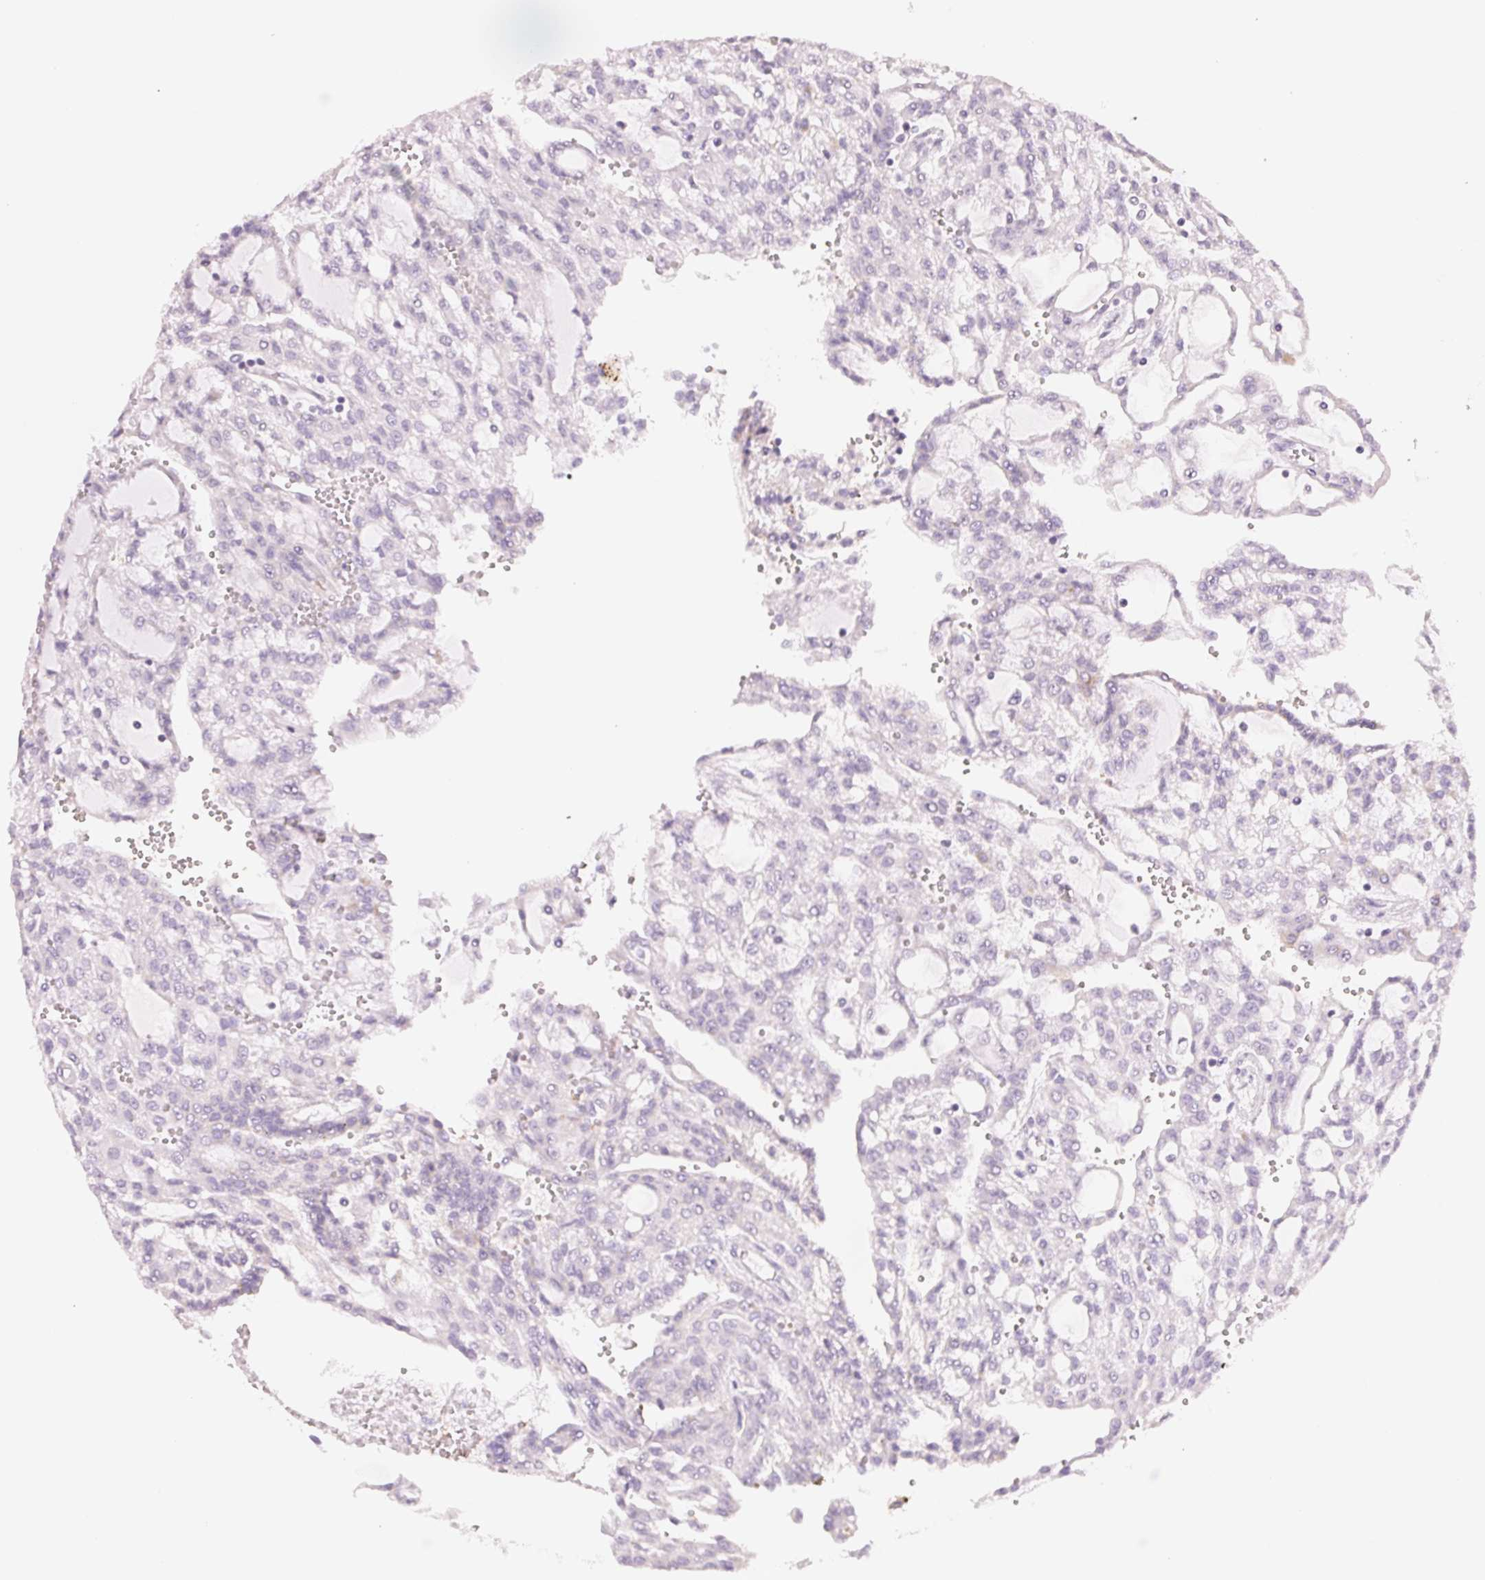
{"staining": {"intensity": "negative", "quantity": "none", "location": "none"}, "tissue": "renal cancer", "cell_type": "Tumor cells", "image_type": "cancer", "snomed": [{"axis": "morphology", "description": "Adenocarcinoma, NOS"}, {"axis": "topography", "description": "Kidney"}], "caption": "Image shows no significant protein expression in tumor cells of renal cancer (adenocarcinoma).", "gene": "HOXB13", "patient": {"sex": "male", "age": 63}}